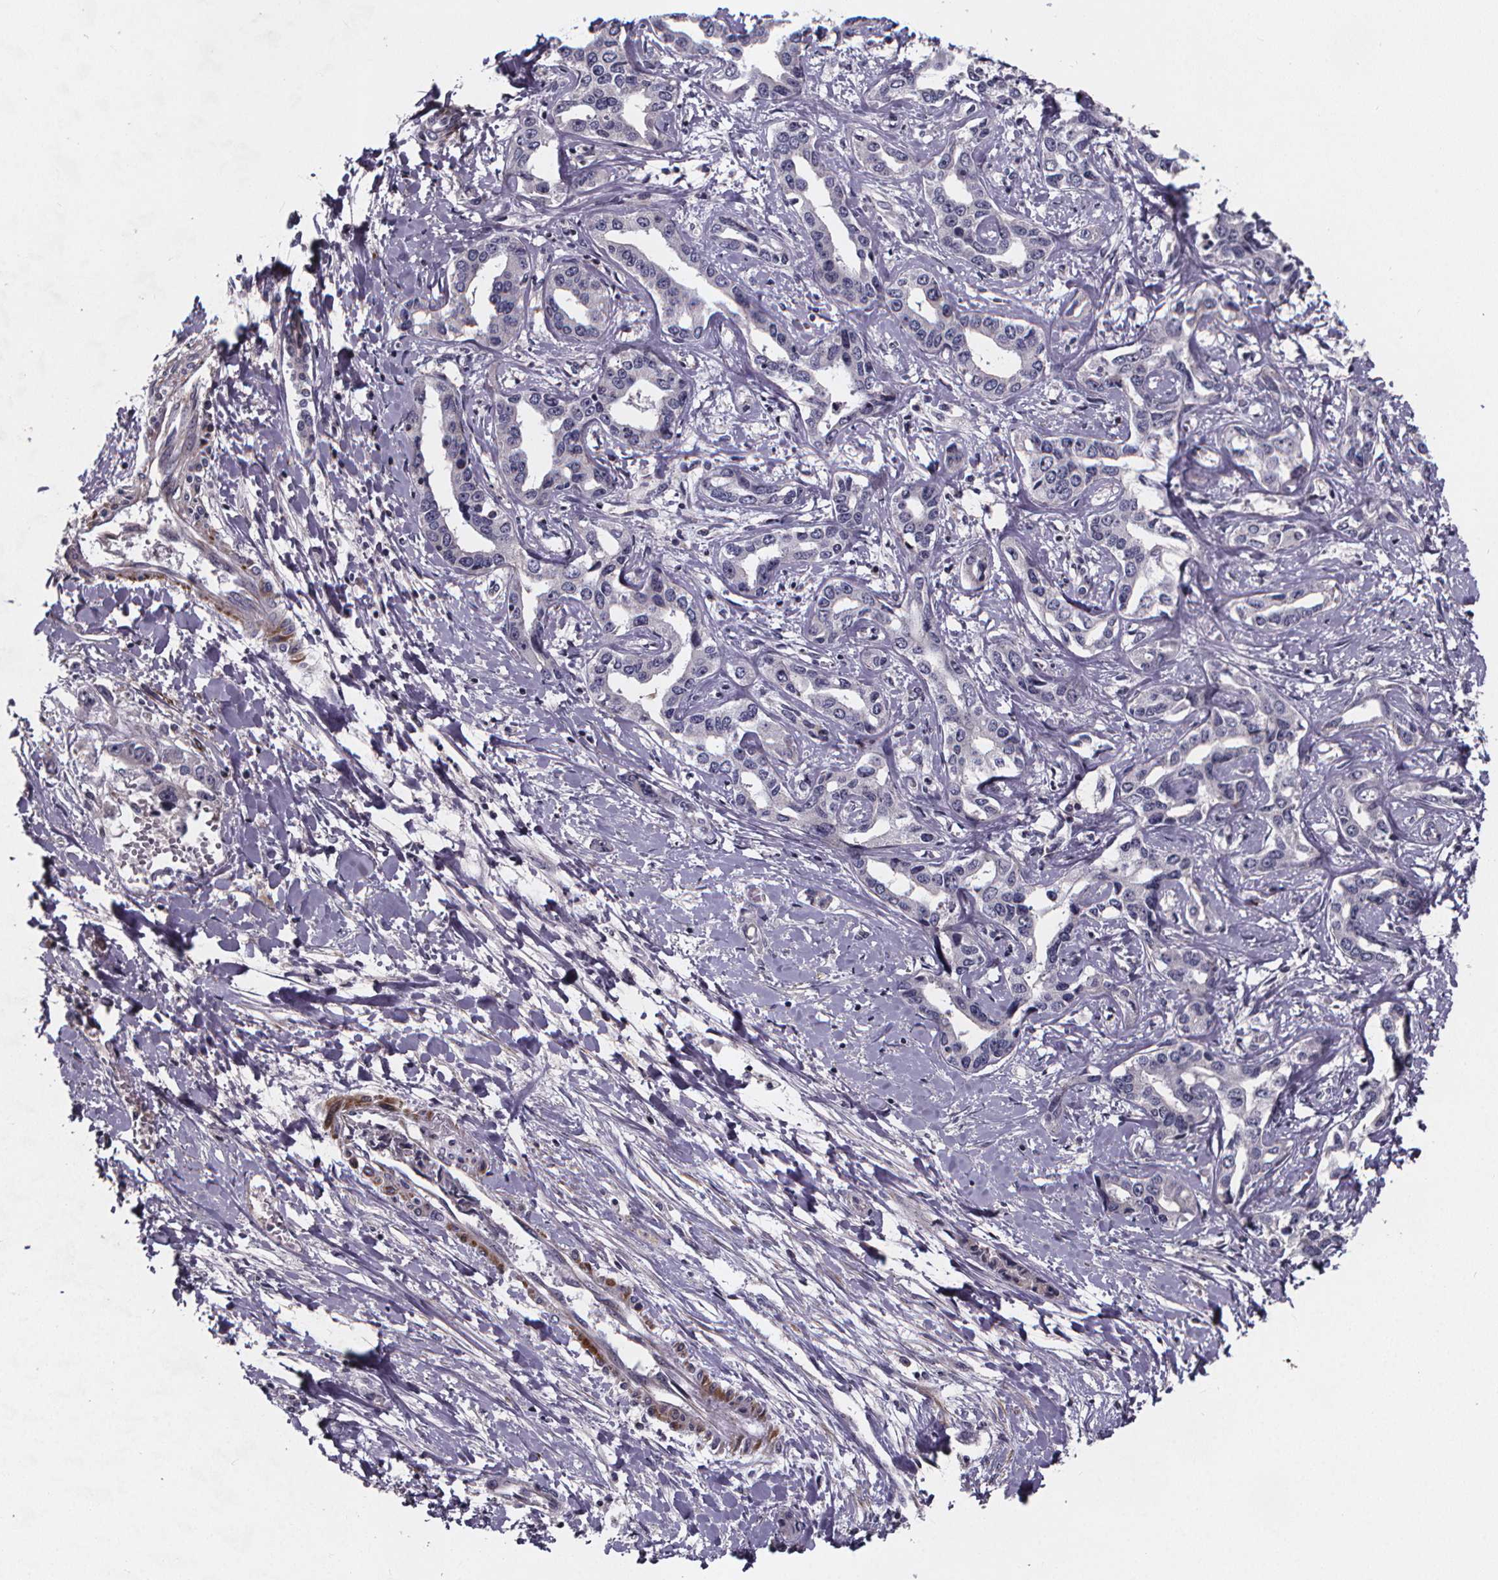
{"staining": {"intensity": "negative", "quantity": "none", "location": "none"}, "tissue": "liver cancer", "cell_type": "Tumor cells", "image_type": "cancer", "snomed": [{"axis": "morphology", "description": "Cholangiocarcinoma"}, {"axis": "topography", "description": "Liver"}], "caption": "IHC of human cholangiocarcinoma (liver) demonstrates no staining in tumor cells. Brightfield microscopy of IHC stained with DAB (3,3'-diaminobenzidine) (brown) and hematoxylin (blue), captured at high magnification.", "gene": "FBXW2", "patient": {"sex": "male", "age": 59}}